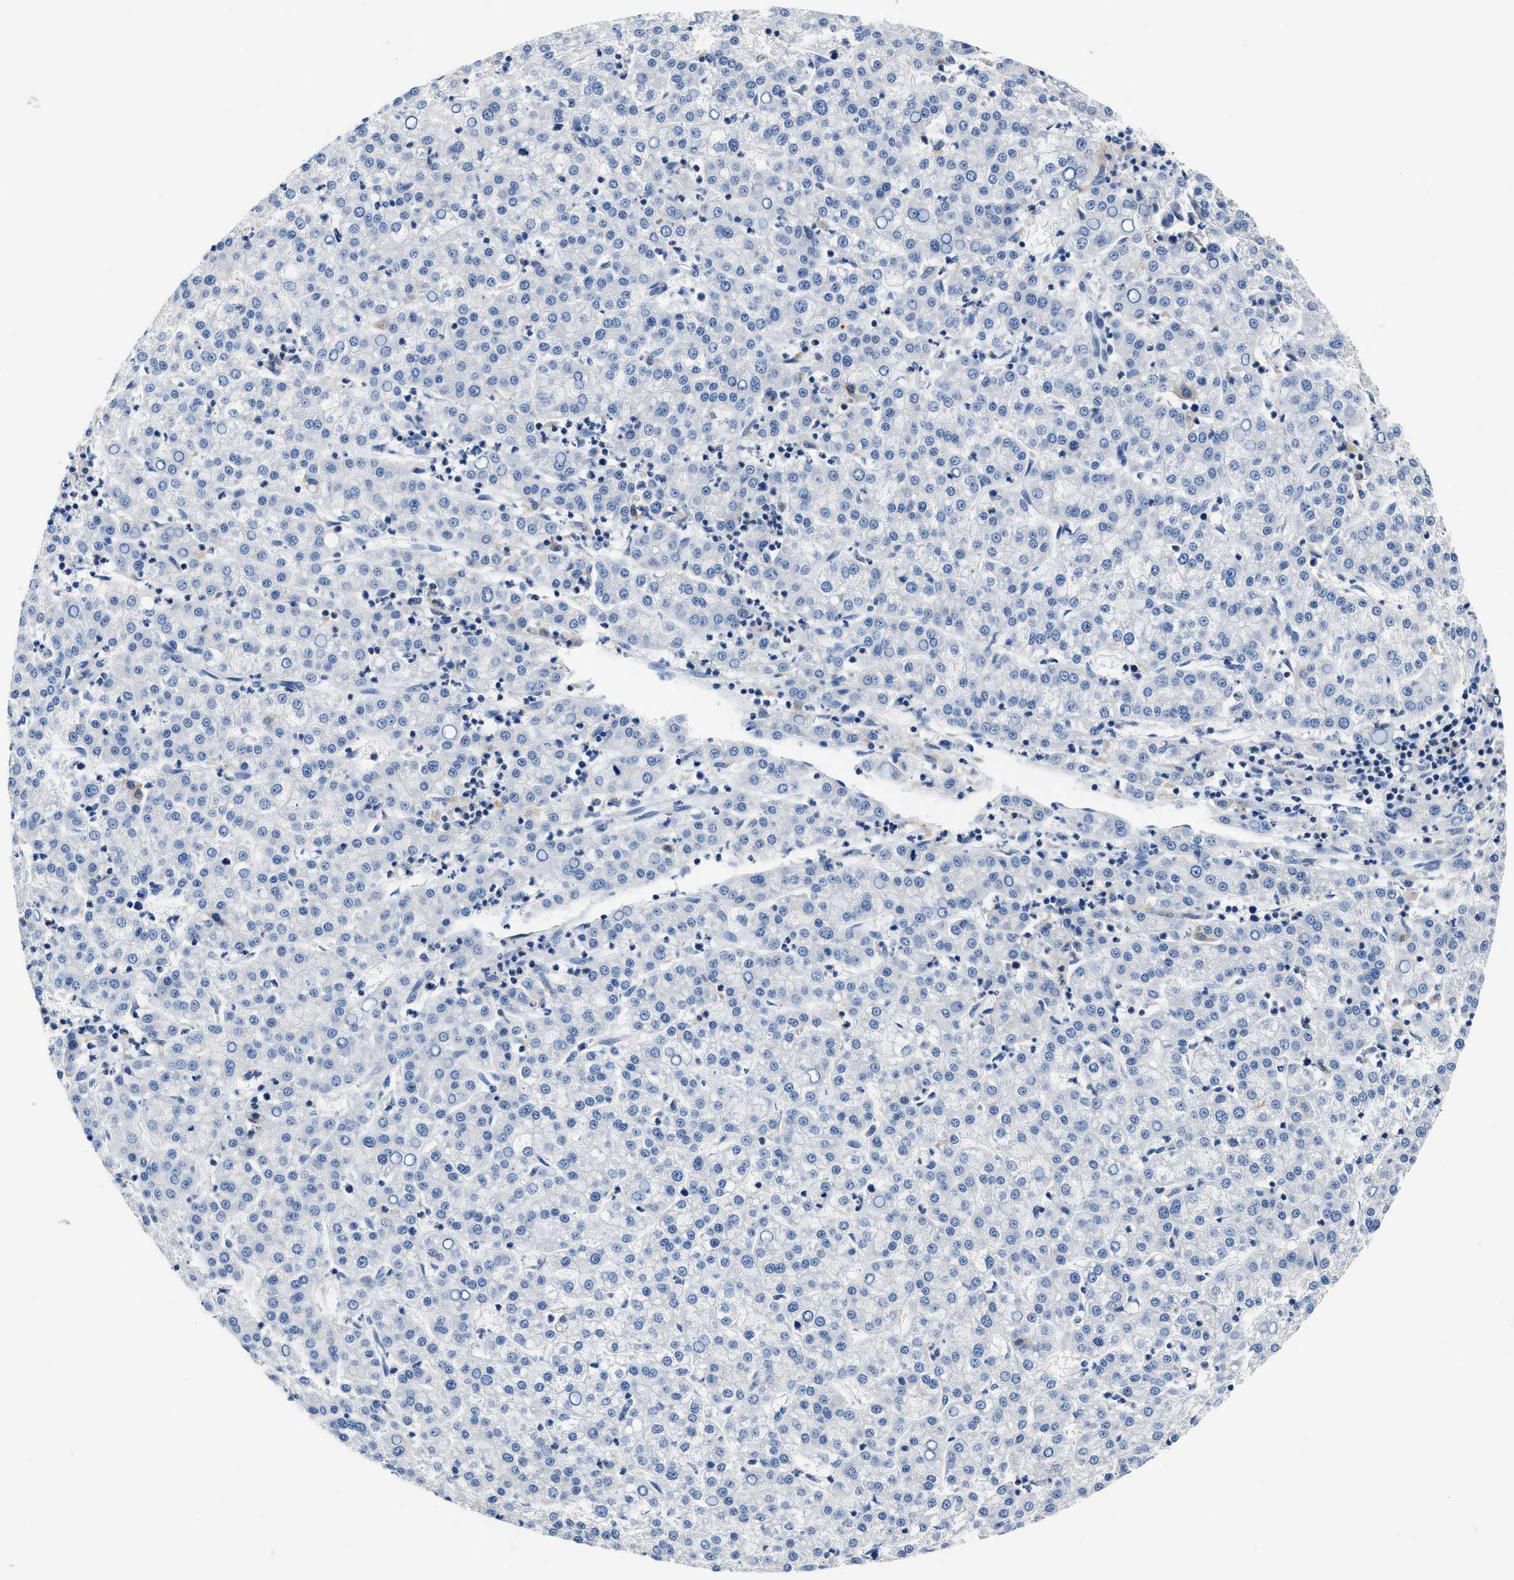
{"staining": {"intensity": "negative", "quantity": "none", "location": "none"}, "tissue": "liver cancer", "cell_type": "Tumor cells", "image_type": "cancer", "snomed": [{"axis": "morphology", "description": "Carcinoma, Hepatocellular, NOS"}, {"axis": "topography", "description": "Liver"}], "caption": "Tumor cells are negative for brown protein staining in liver cancer (hepatocellular carcinoma).", "gene": "TUT7", "patient": {"sex": "female", "age": 58}}